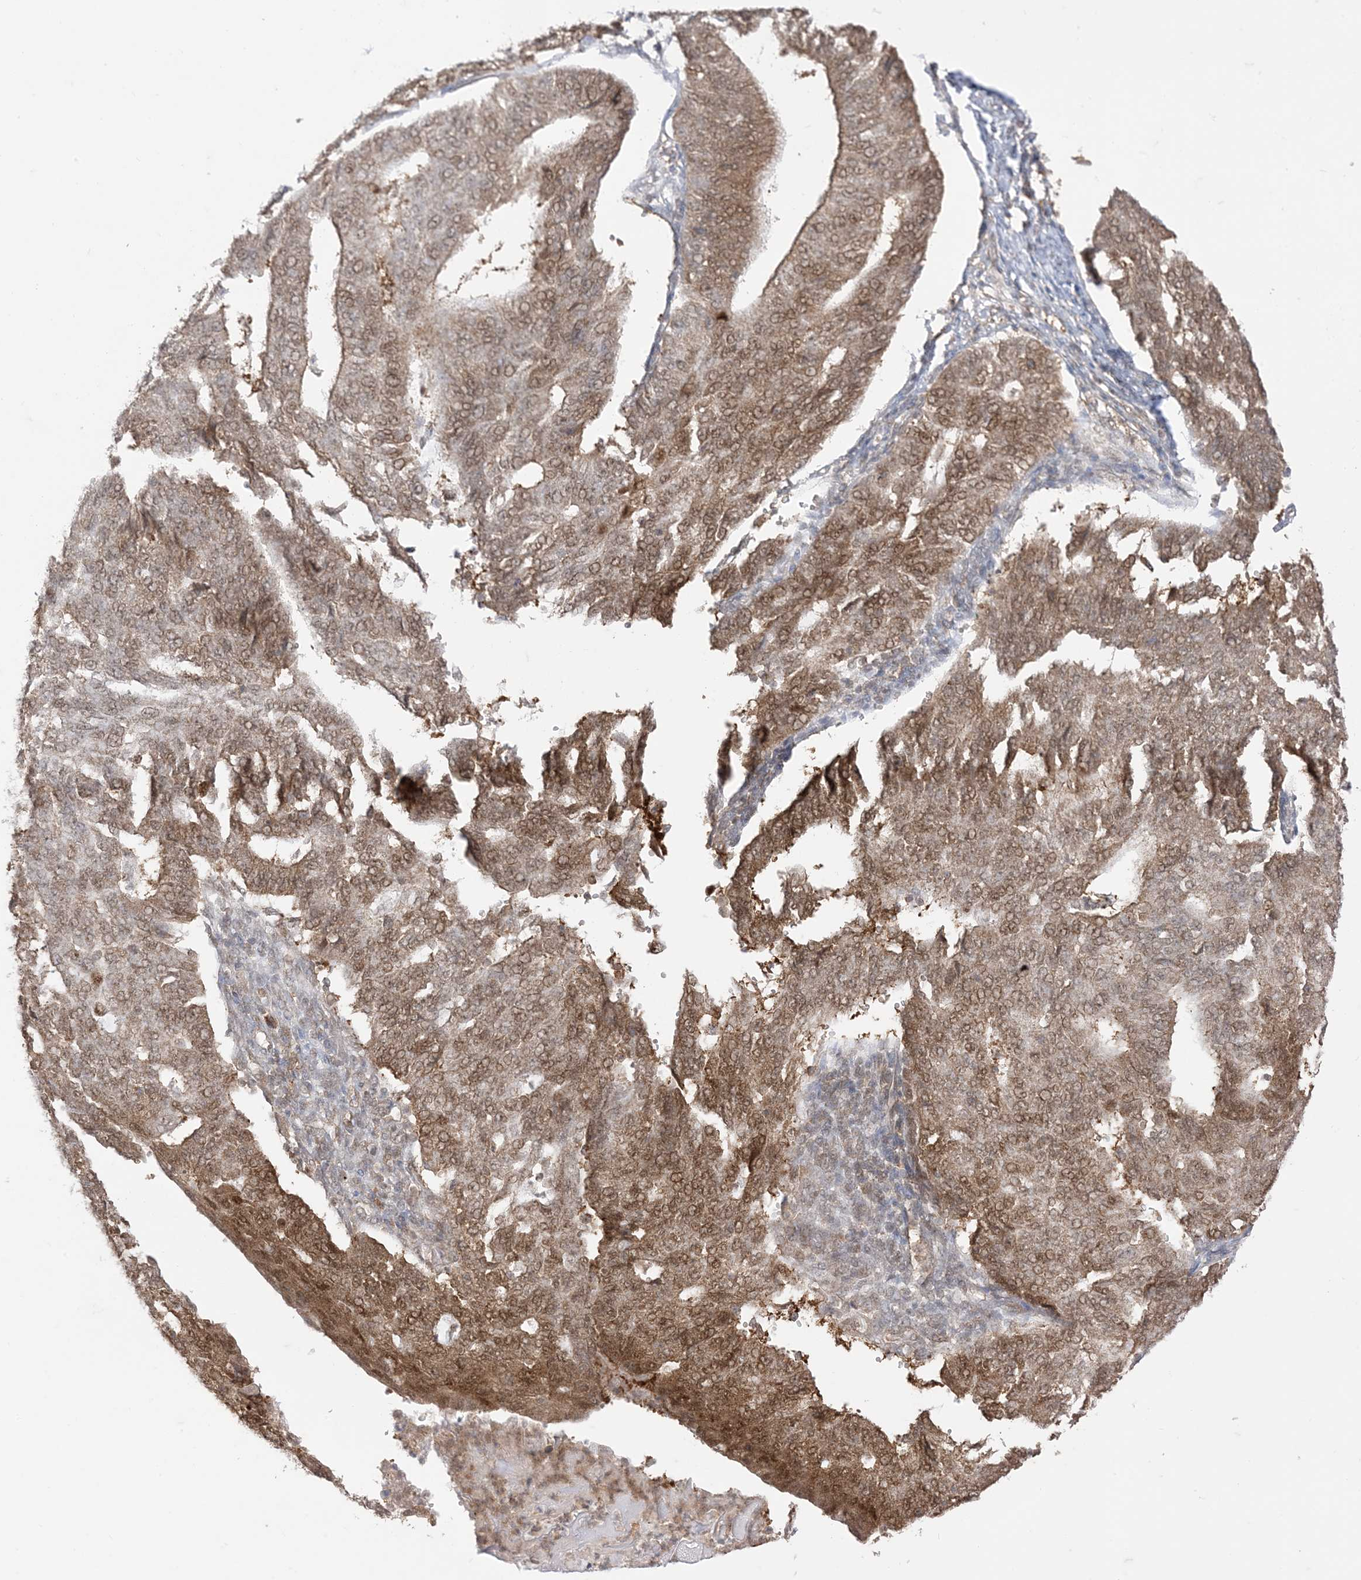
{"staining": {"intensity": "moderate", "quantity": ">75%", "location": "cytoplasmic/membranous,nuclear"}, "tissue": "endometrial cancer", "cell_type": "Tumor cells", "image_type": "cancer", "snomed": [{"axis": "morphology", "description": "Adenocarcinoma, NOS"}, {"axis": "topography", "description": "Endometrium"}], "caption": "Moderate cytoplasmic/membranous and nuclear protein staining is present in approximately >75% of tumor cells in adenocarcinoma (endometrial).", "gene": "PTPA", "patient": {"sex": "female", "age": 32}}